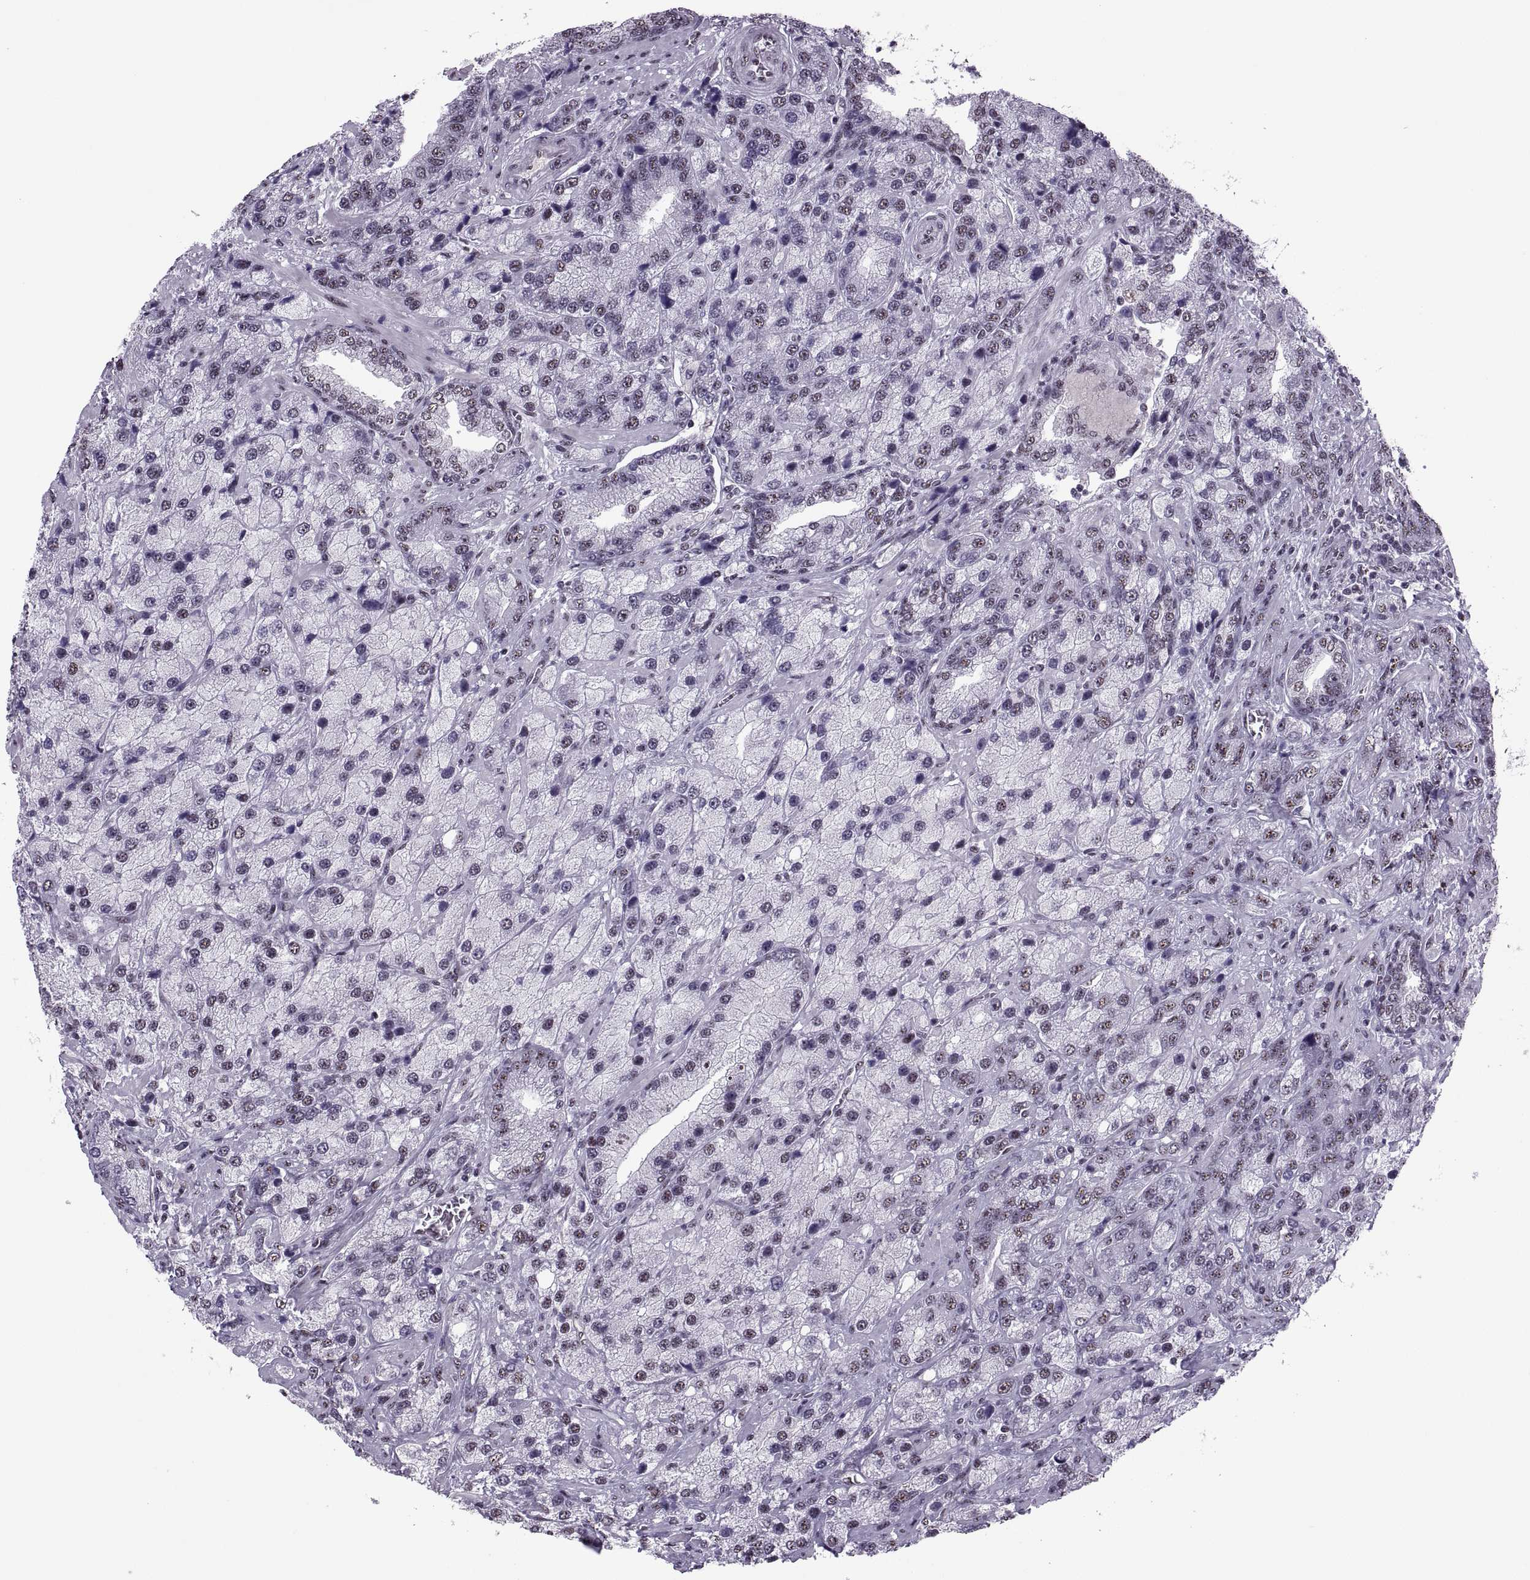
{"staining": {"intensity": "weak", "quantity": "25%-75%", "location": "nuclear"}, "tissue": "prostate cancer", "cell_type": "Tumor cells", "image_type": "cancer", "snomed": [{"axis": "morphology", "description": "Adenocarcinoma, NOS"}, {"axis": "topography", "description": "Prostate"}], "caption": "The photomicrograph demonstrates a brown stain indicating the presence of a protein in the nuclear of tumor cells in adenocarcinoma (prostate).", "gene": "MAGEA4", "patient": {"sex": "male", "age": 63}}